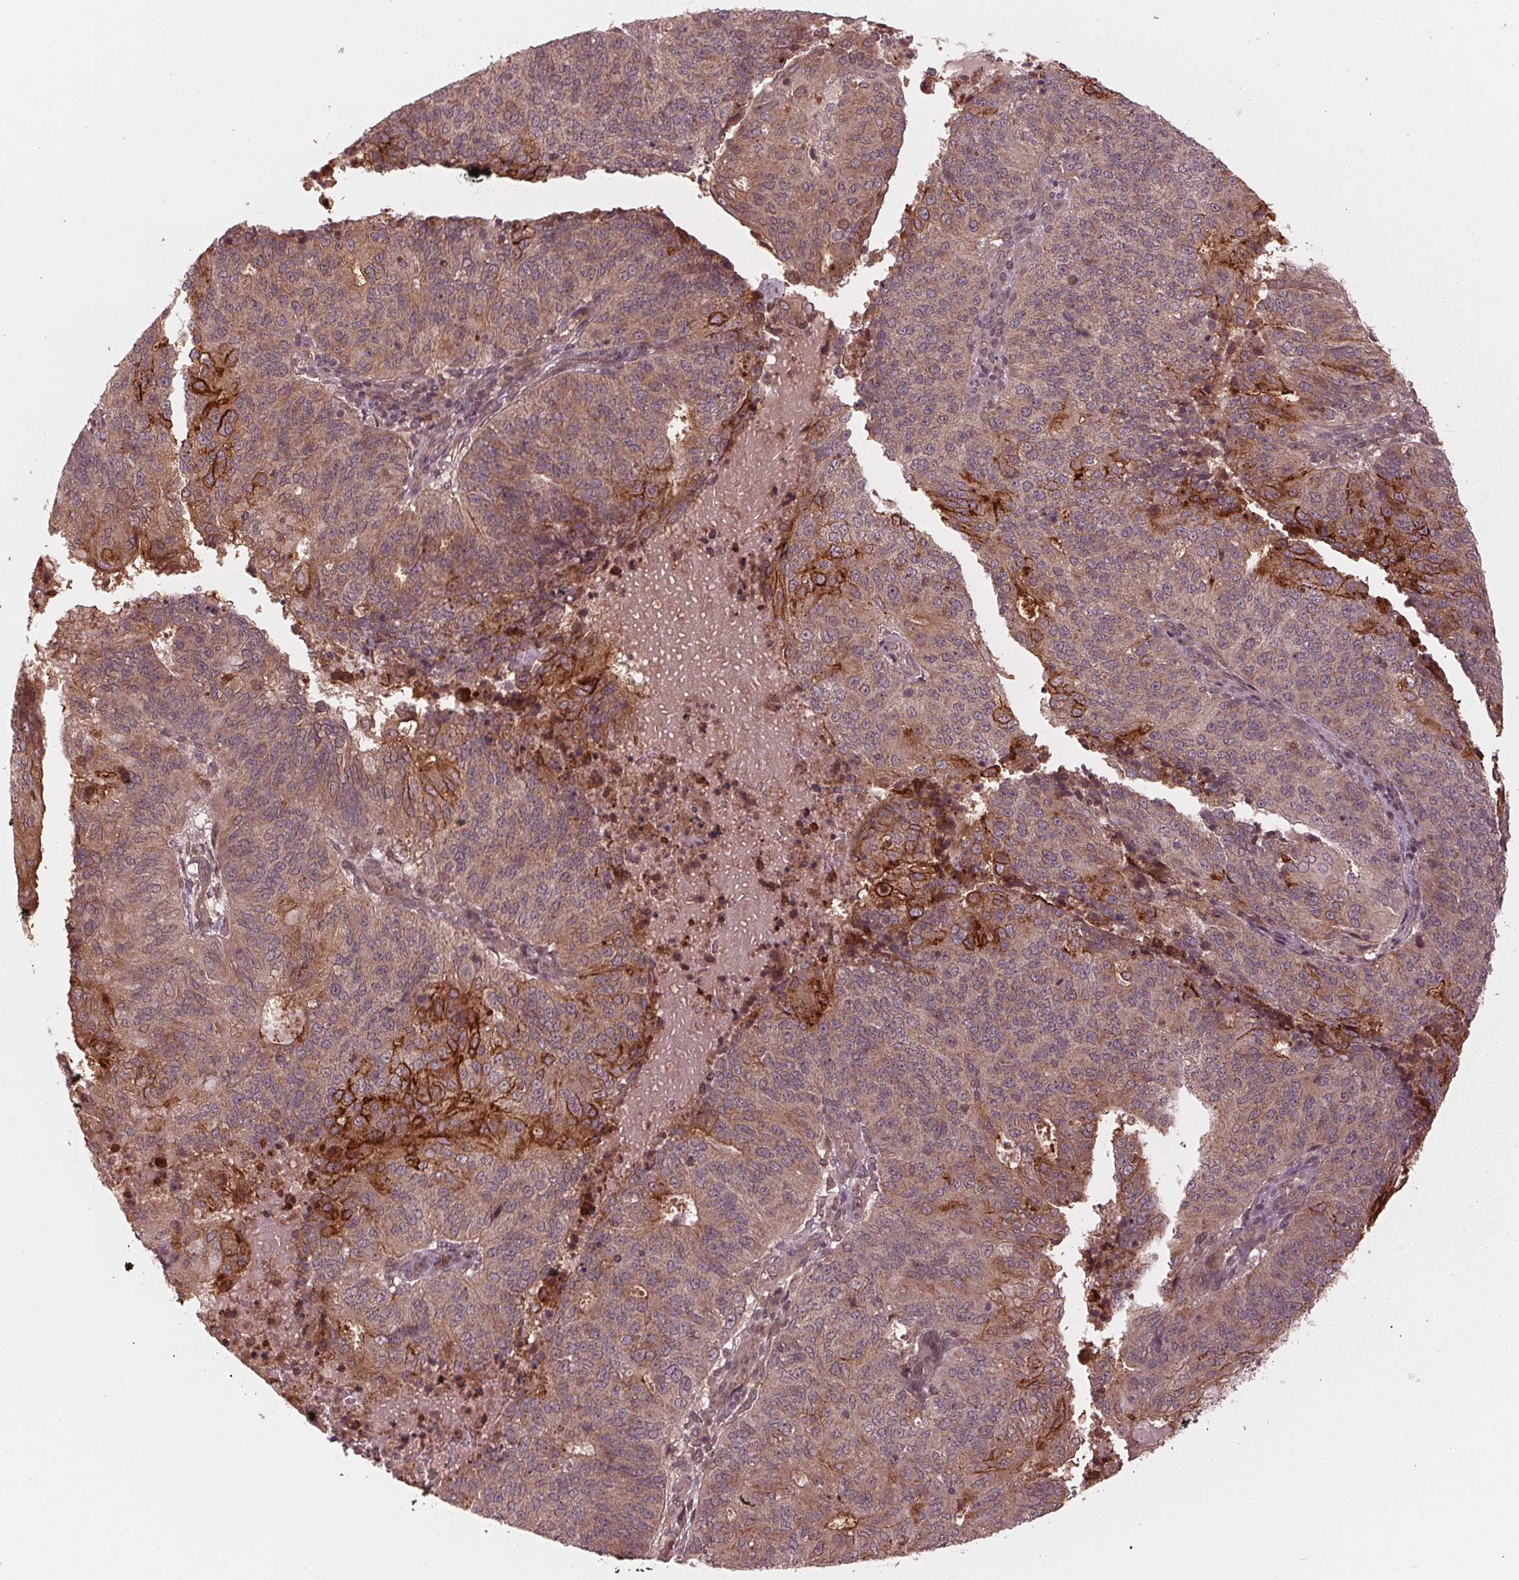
{"staining": {"intensity": "moderate", "quantity": ">75%", "location": "cytoplasmic/membranous"}, "tissue": "endometrial cancer", "cell_type": "Tumor cells", "image_type": "cancer", "snomed": [{"axis": "morphology", "description": "Adenocarcinoma, NOS"}, {"axis": "topography", "description": "Endometrium"}], "caption": "An image of human endometrial cancer stained for a protein displays moderate cytoplasmic/membranous brown staining in tumor cells.", "gene": "ZNF471", "patient": {"sex": "female", "age": 82}}